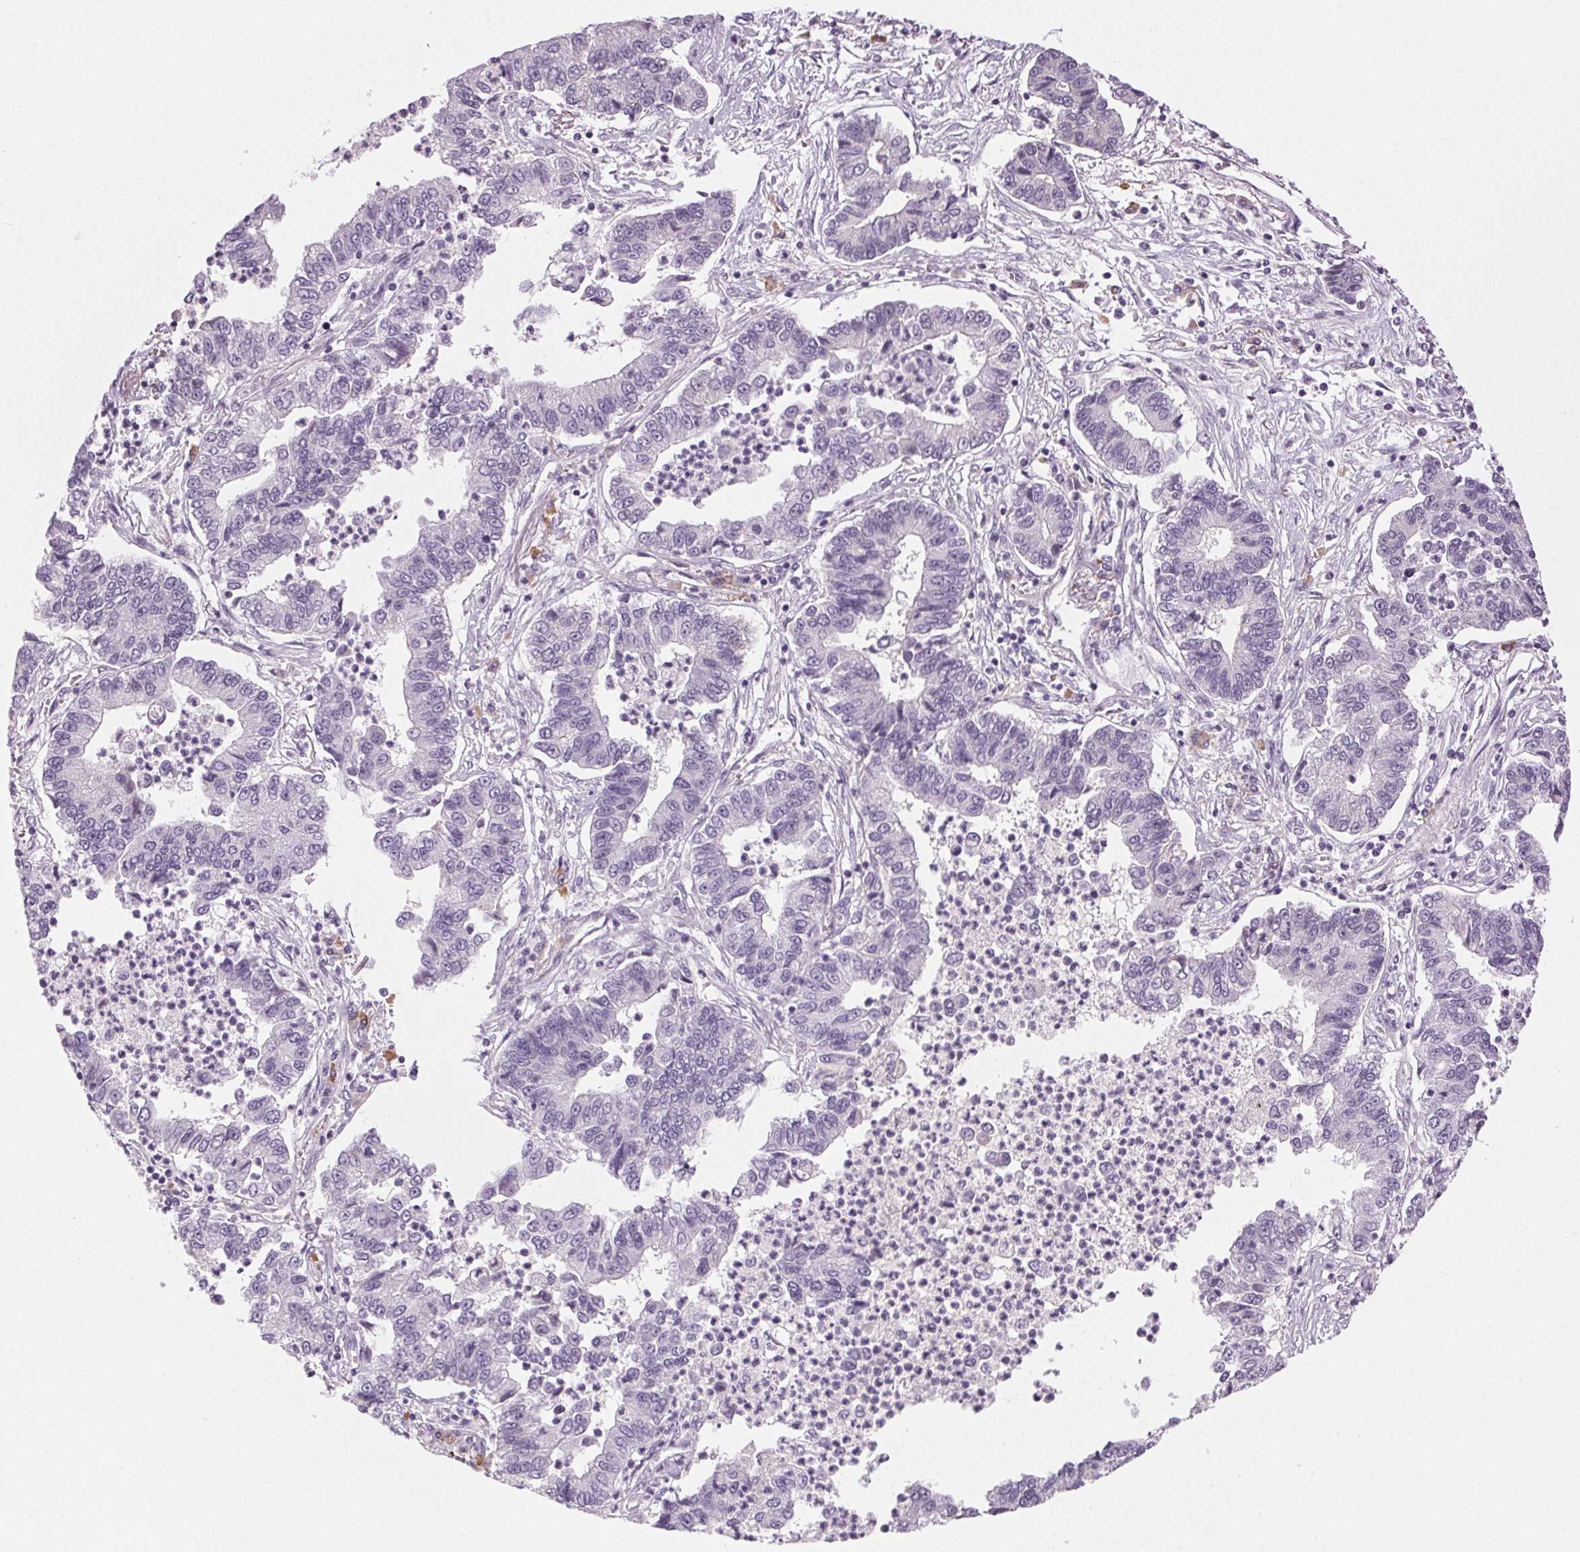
{"staining": {"intensity": "negative", "quantity": "none", "location": "none"}, "tissue": "lung cancer", "cell_type": "Tumor cells", "image_type": "cancer", "snomed": [{"axis": "morphology", "description": "Adenocarcinoma, NOS"}, {"axis": "topography", "description": "Lung"}], "caption": "Micrograph shows no significant protein staining in tumor cells of adenocarcinoma (lung).", "gene": "HSF5", "patient": {"sex": "female", "age": 57}}